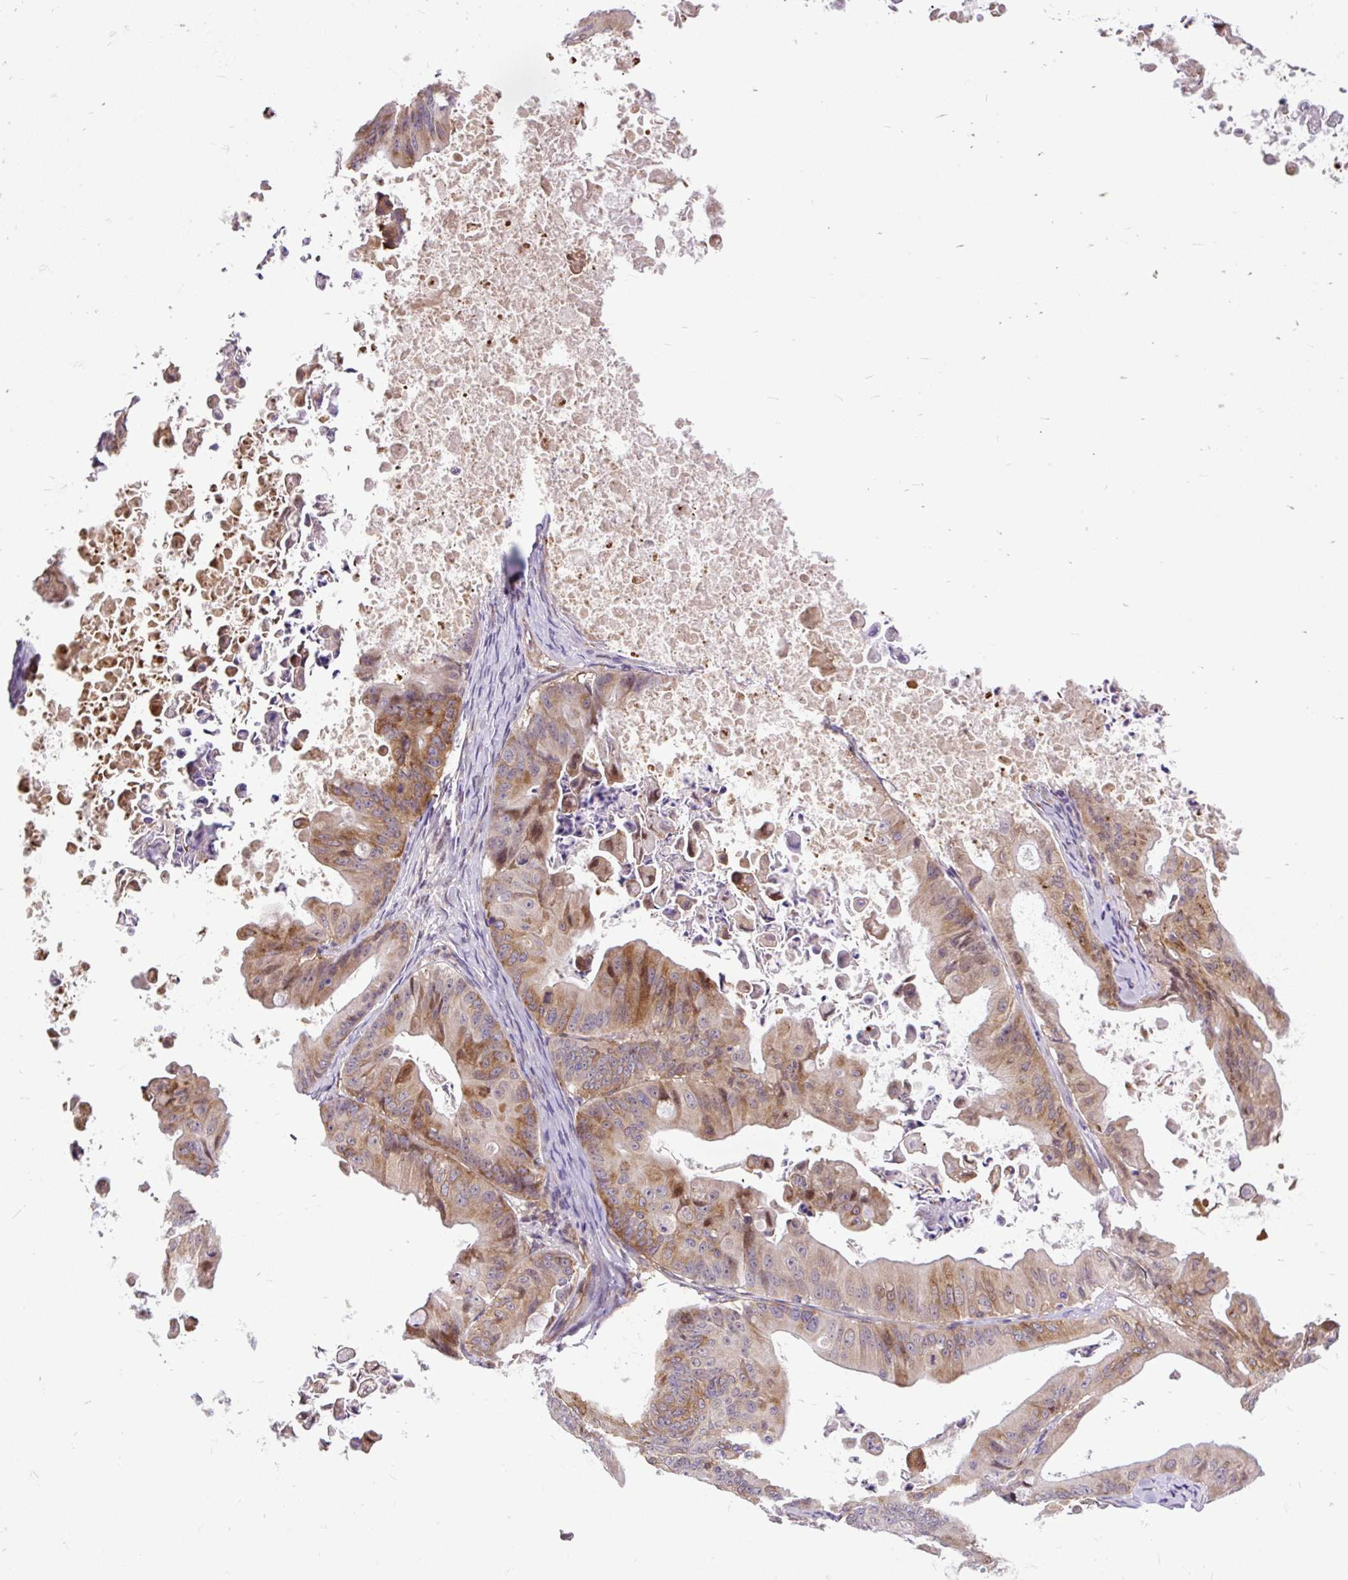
{"staining": {"intensity": "moderate", "quantity": "<25%", "location": "cytoplasmic/membranous"}, "tissue": "ovarian cancer", "cell_type": "Tumor cells", "image_type": "cancer", "snomed": [{"axis": "morphology", "description": "Cystadenocarcinoma, mucinous, NOS"}, {"axis": "topography", "description": "Ovary"}], "caption": "IHC (DAB) staining of human ovarian cancer (mucinous cystadenocarcinoma) reveals moderate cytoplasmic/membranous protein staining in approximately <25% of tumor cells.", "gene": "TRIM17", "patient": {"sex": "female", "age": 37}}